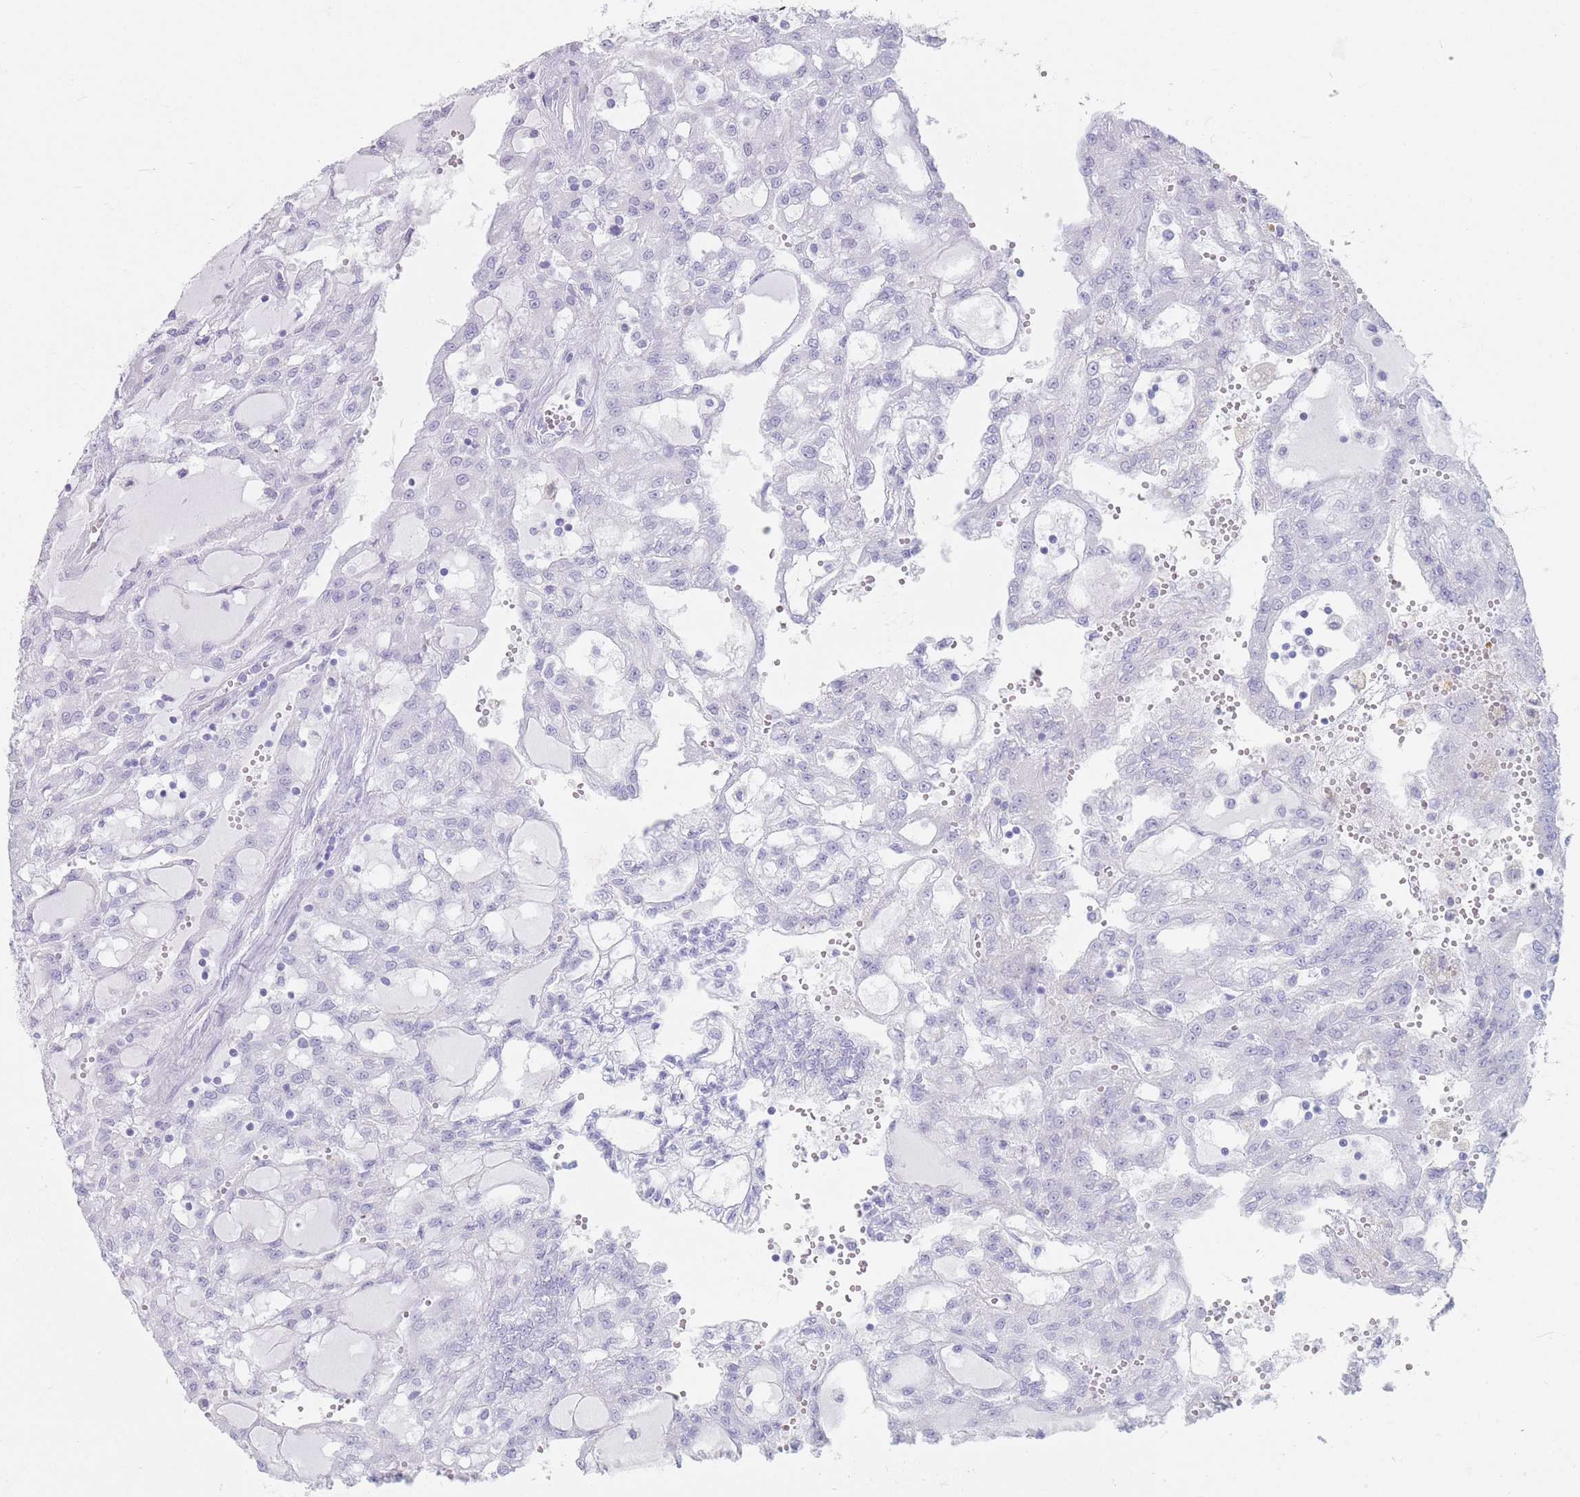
{"staining": {"intensity": "negative", "quantity": "none", "location": "none"}, "tissue": "renal cancer", "cell_type": "Tumor cells", "image_type": "cancer", "snomed": [{"axis": "morphology", "description": "Adenocarcinoma, NOS"}, {"axis": "topography", "description": "Kidney"}], "caption": "Protein analysis of renal adenocarcinoma exhibits no significant positivity in tumor cells.", "gene": "ST3GAL5", "patient": {"sex": "male", "age": 63}}